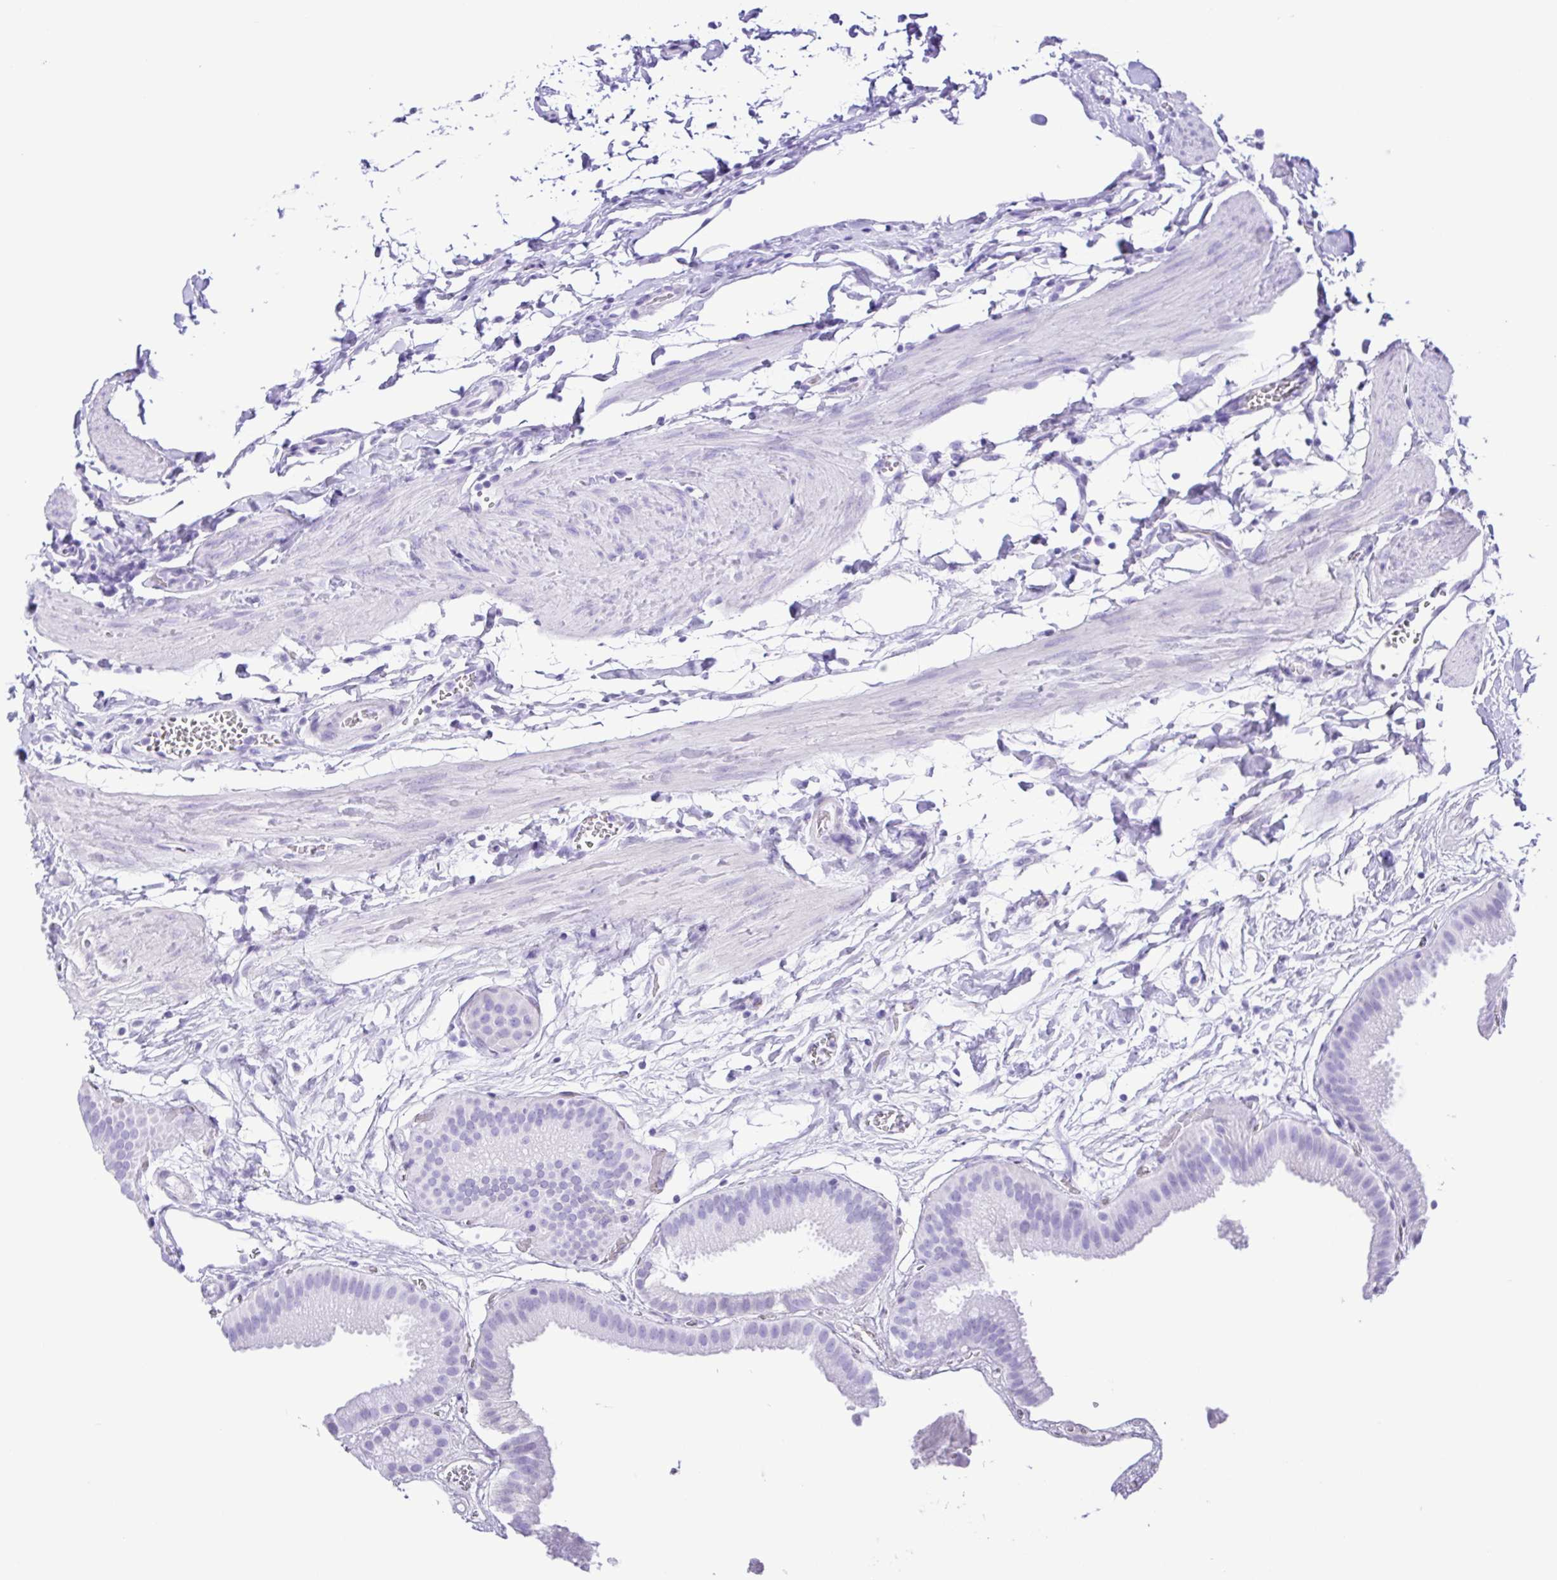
{"staining": {"intensity": "negative", "quantity": "none", "location": "none"}, "tissue": "gallbladder", "cell_type": "Glandular cells", "image_type": "normal", "snomed": [{"axis": "morphology", "description": "Normal tissue, NOS"}, {"axis": "topography", "description": "Gallbladder"}], "caption": "This histopathology image is of normal gallbladder stained with IHC to label a protein in brown with the nuclei are counter-stained blue. There is no expression in glandular cells.", "gene": "ERP27", "patient": {"sex": "female", "age": 63}}